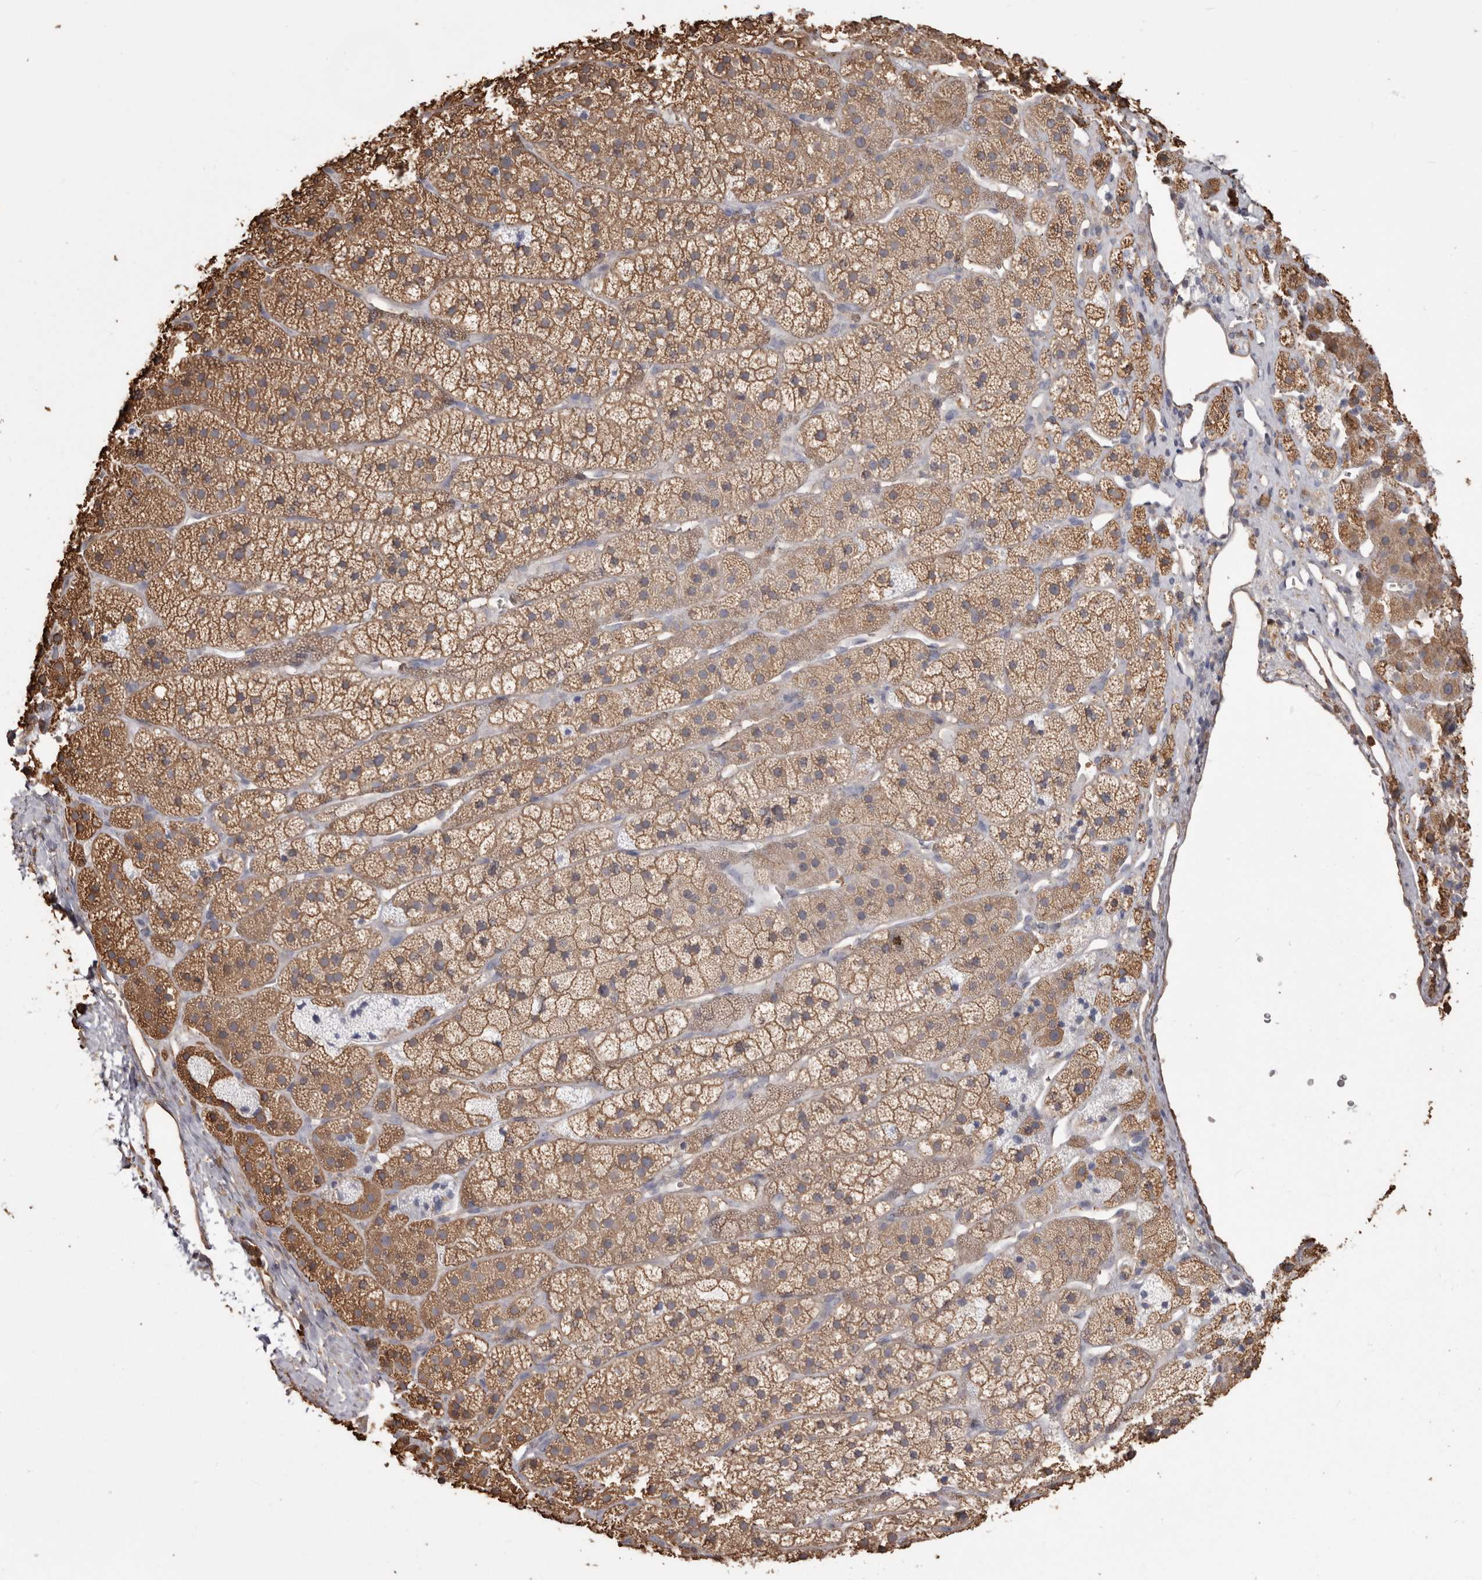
{"staining": {"intensity": "moderate", "quantity": ">75%", "location": "cytoplasmic/membranous"}, "tissue": "adrenal gland", "cell_type": "Glandular cells", "image_type": "normal", "snomed": [{"axis": "morphology", "description": "Normal tissue, NOS"}, {"axis": "topography", "description": "Adrenal gland"}], "caption": "The photomicrograph shows immunohistochemical staining of unremarkable adrenal gland. There is moderate cytoplasmic/membranous expression is present in about >75% of glandular cells. (DAB IHC, brown staining for protein, blue staining for nuclei).", "gene": "PKM", "patient": {"sex": "female", "age": 44}}